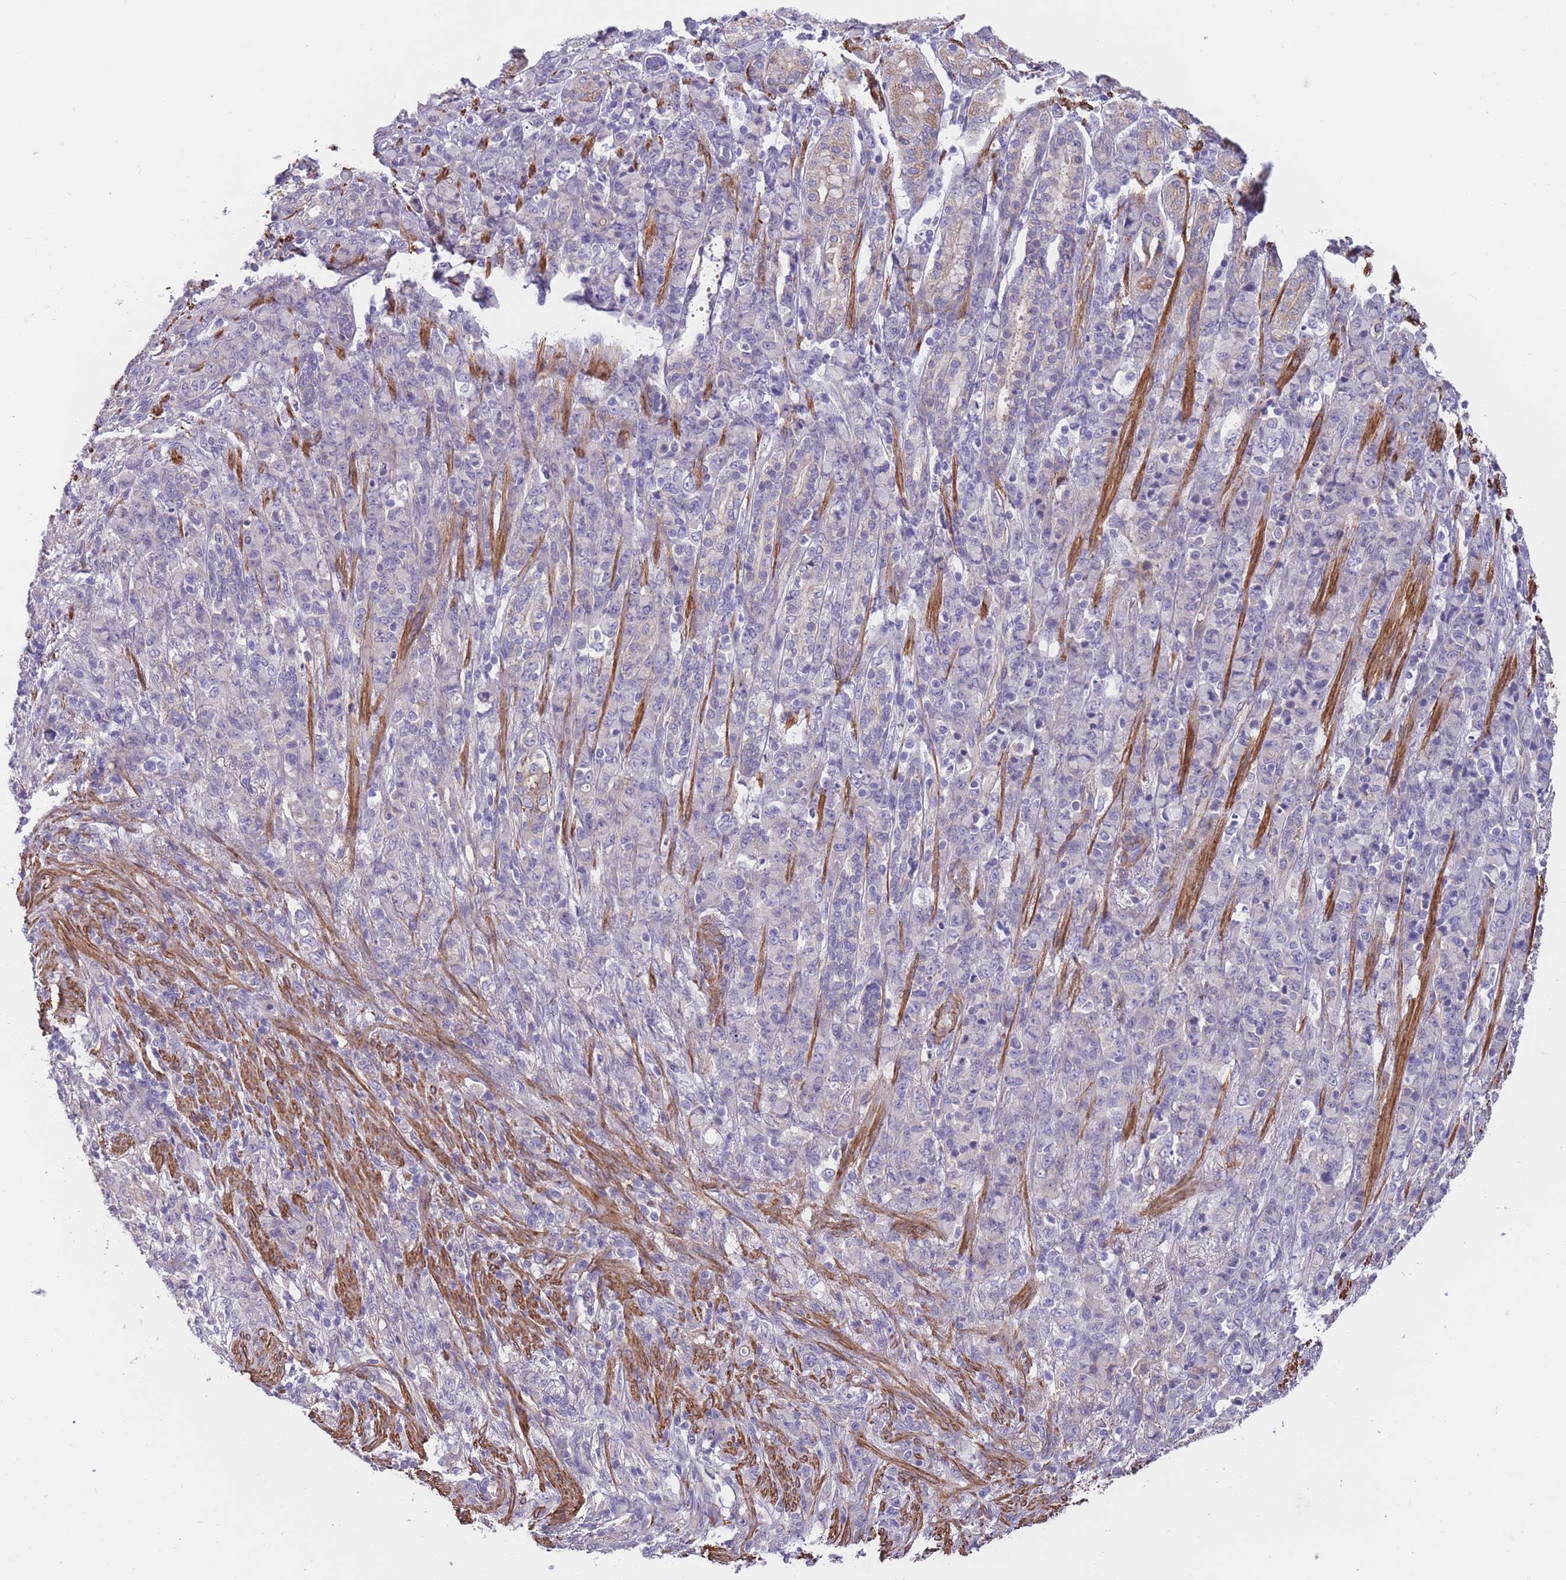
{"staining": {"intensity": "negative", "quantity": "none", "location": "none"}, "tissue": "stomach cancer", "cell_type": "Tumor cells", "image_type": "cancer", "snomed": [{"axis": "morphology", "description": "Adenocarcinoma, NOS"}, {"axis": "topography", "description": "Stomach"}], "caption": "Tumor cells are negative for brown protein staining in stomach adenocarcinoma.", "gene": "FAM124A", "patient": {"sex": "female", "age": 79}}